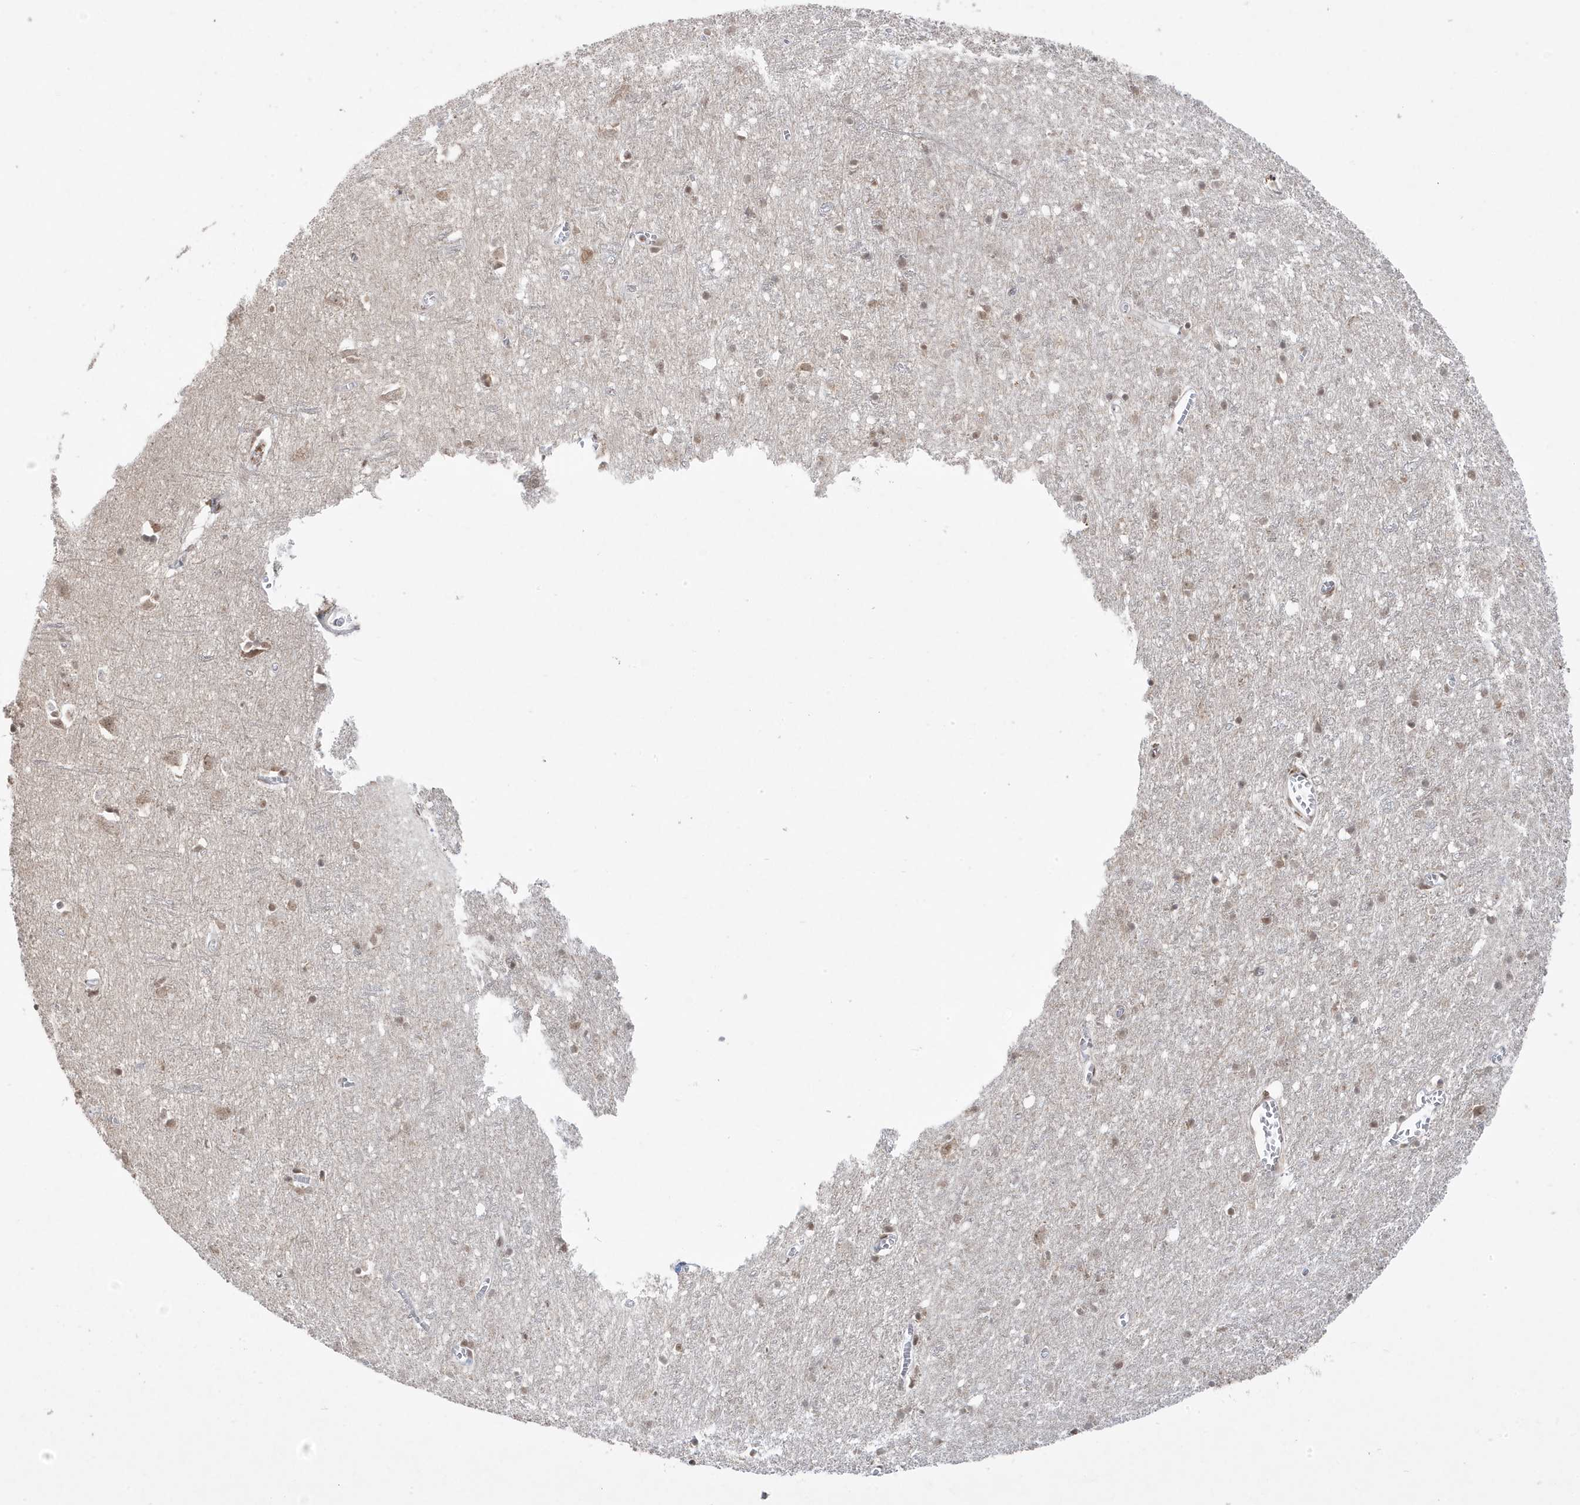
{"staining": {"intensity": "moderate", "quantity": ">75%", "location": "nuclear"}, "tissue": "cerebral cortex", "cell_type": "Endothelial cells", "image_type": "normal", "snomed": [{"axis": "morphology", "description": "Normal tissue, NOS"}, {"axis": "topography", "description": "Cerebral cortex"}], "caption": "High-magnification brightfield microscopy of normal cerebral cortex stained with DAB (brown) and counterstained with hematoxylin (blue). endothelial cells exhibit moderate nuclear positivity is identified in about>75% of cells.", "gene": "MTREX", "patient": {"sex": "female", "age": 64}}